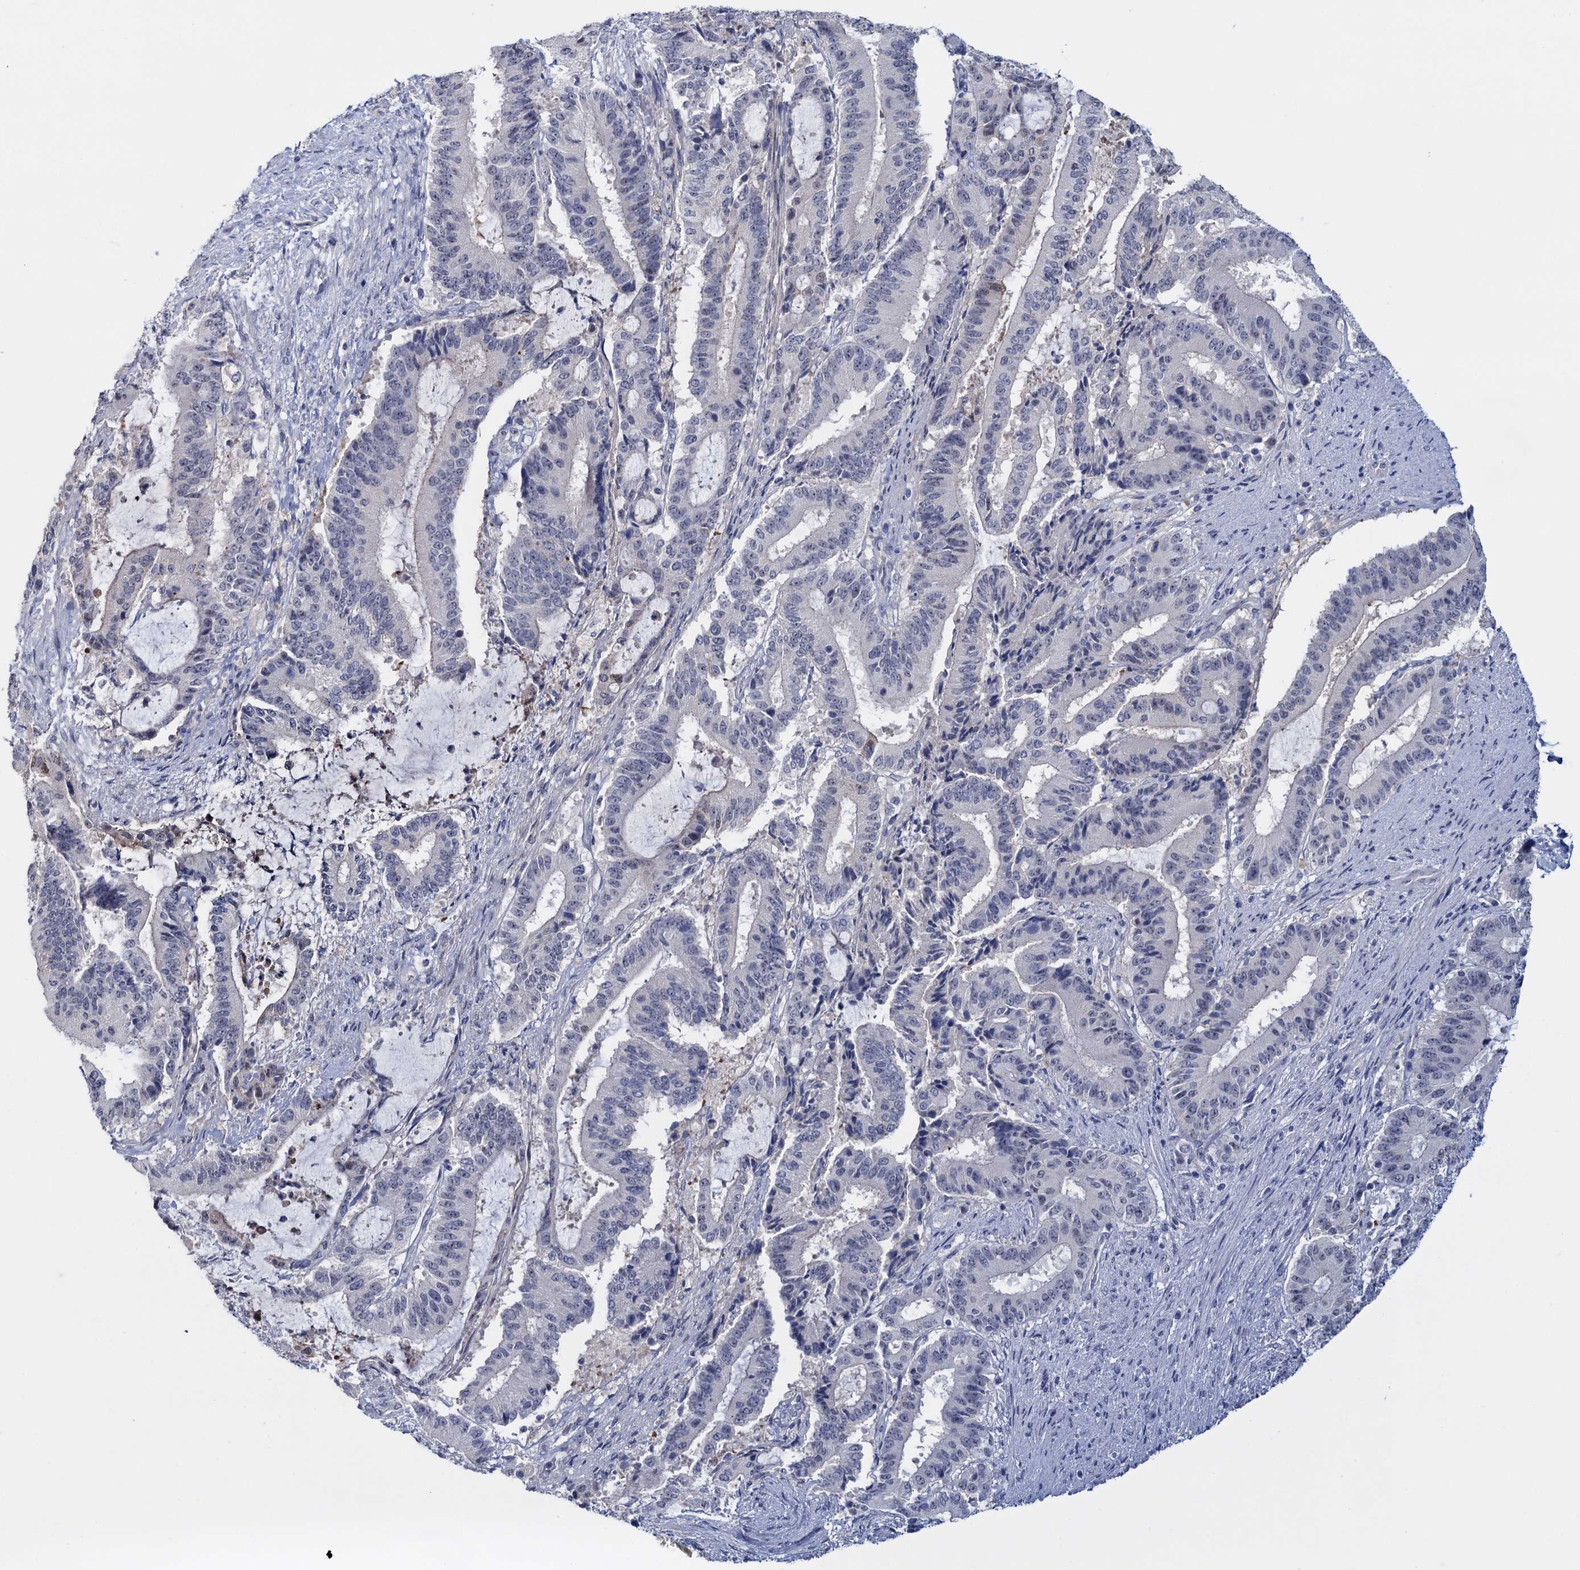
{"staining": {"intensity": "negative", "quantity": "none", "location": "none"}, "tissue": "liver cancer", "cell_type": "Tumor cells", "image_type": "cancer", "snomed": [{"axis": "morphology", "description": "Normal tissue, NOS"}, {"axis": "morphology", "description": "Cholangiocarcinoma"}, {"axis": "topography", "description": "Liver"}, {"axis": "topography", "description": "Peripheral nerve tissue"}], "caption": "High magnification brightfield microscopy of liver cholangiocarcinoma stained with DAB (brown) and counterstained with hematoxylin (blue): tumor cells show no significant expression.", "gene": "SFN", "patient": {"sex": "female", "age": 73}}